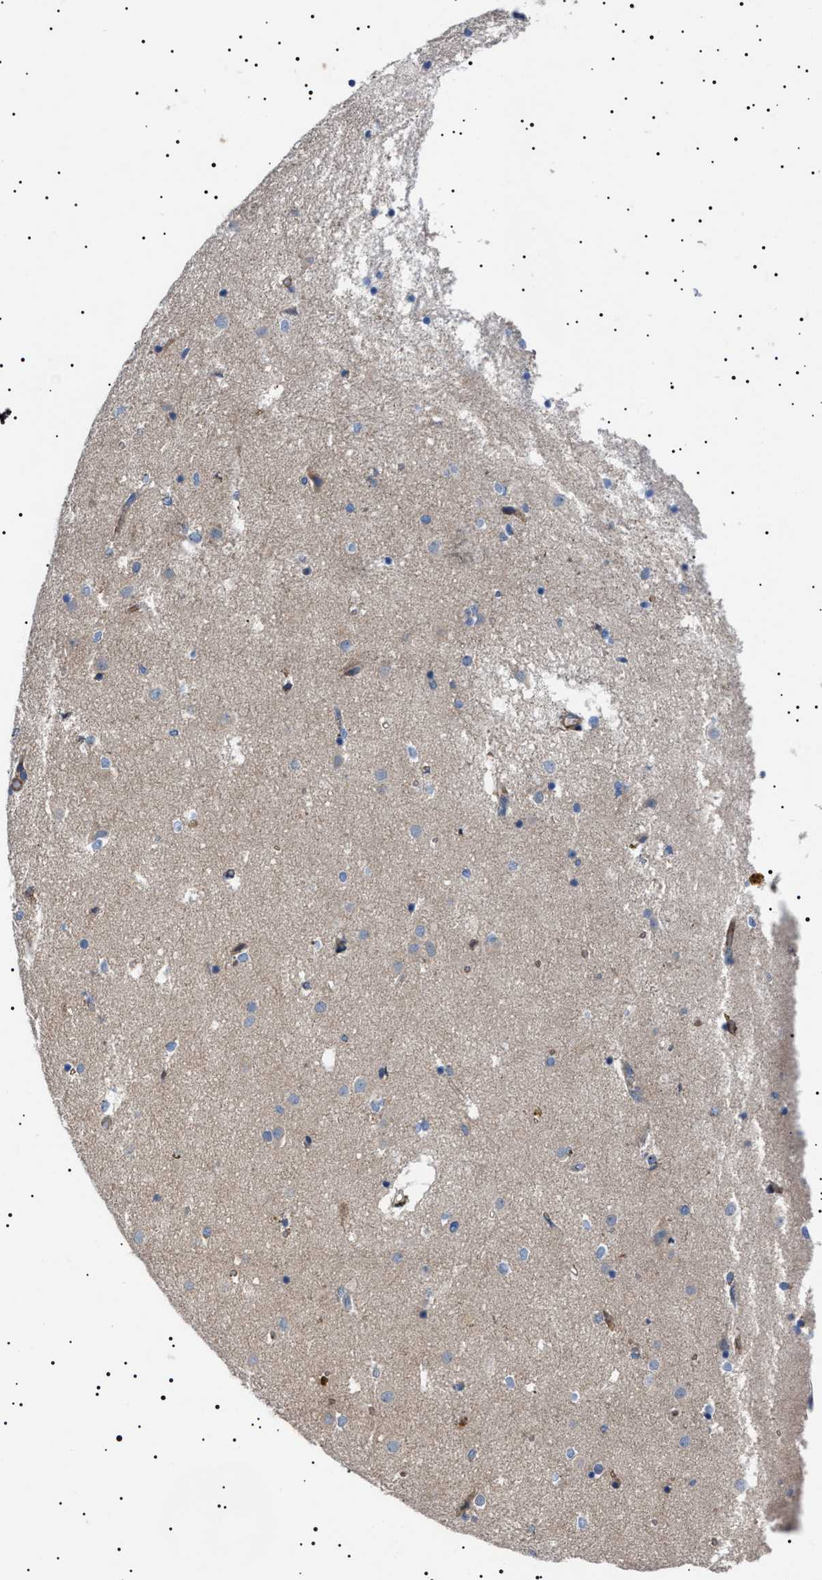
{"staining": {"intensity": "negative", "quantity": "none", "location": "none"}, "tissue": "caudate", "cell_type": "Glial cells", "image_type": "normal", "snomed": [{"axis": "morphology", "description": "Normal tissue, NOS"}, {"axis": "topography", "description": "Lateral ventricle wall"}], "caption": "Protein analysis of normal caudate shows no significant staining in glial cells.", "gene": "NEU1", "patient": {"sex": "male", "age": 70}}